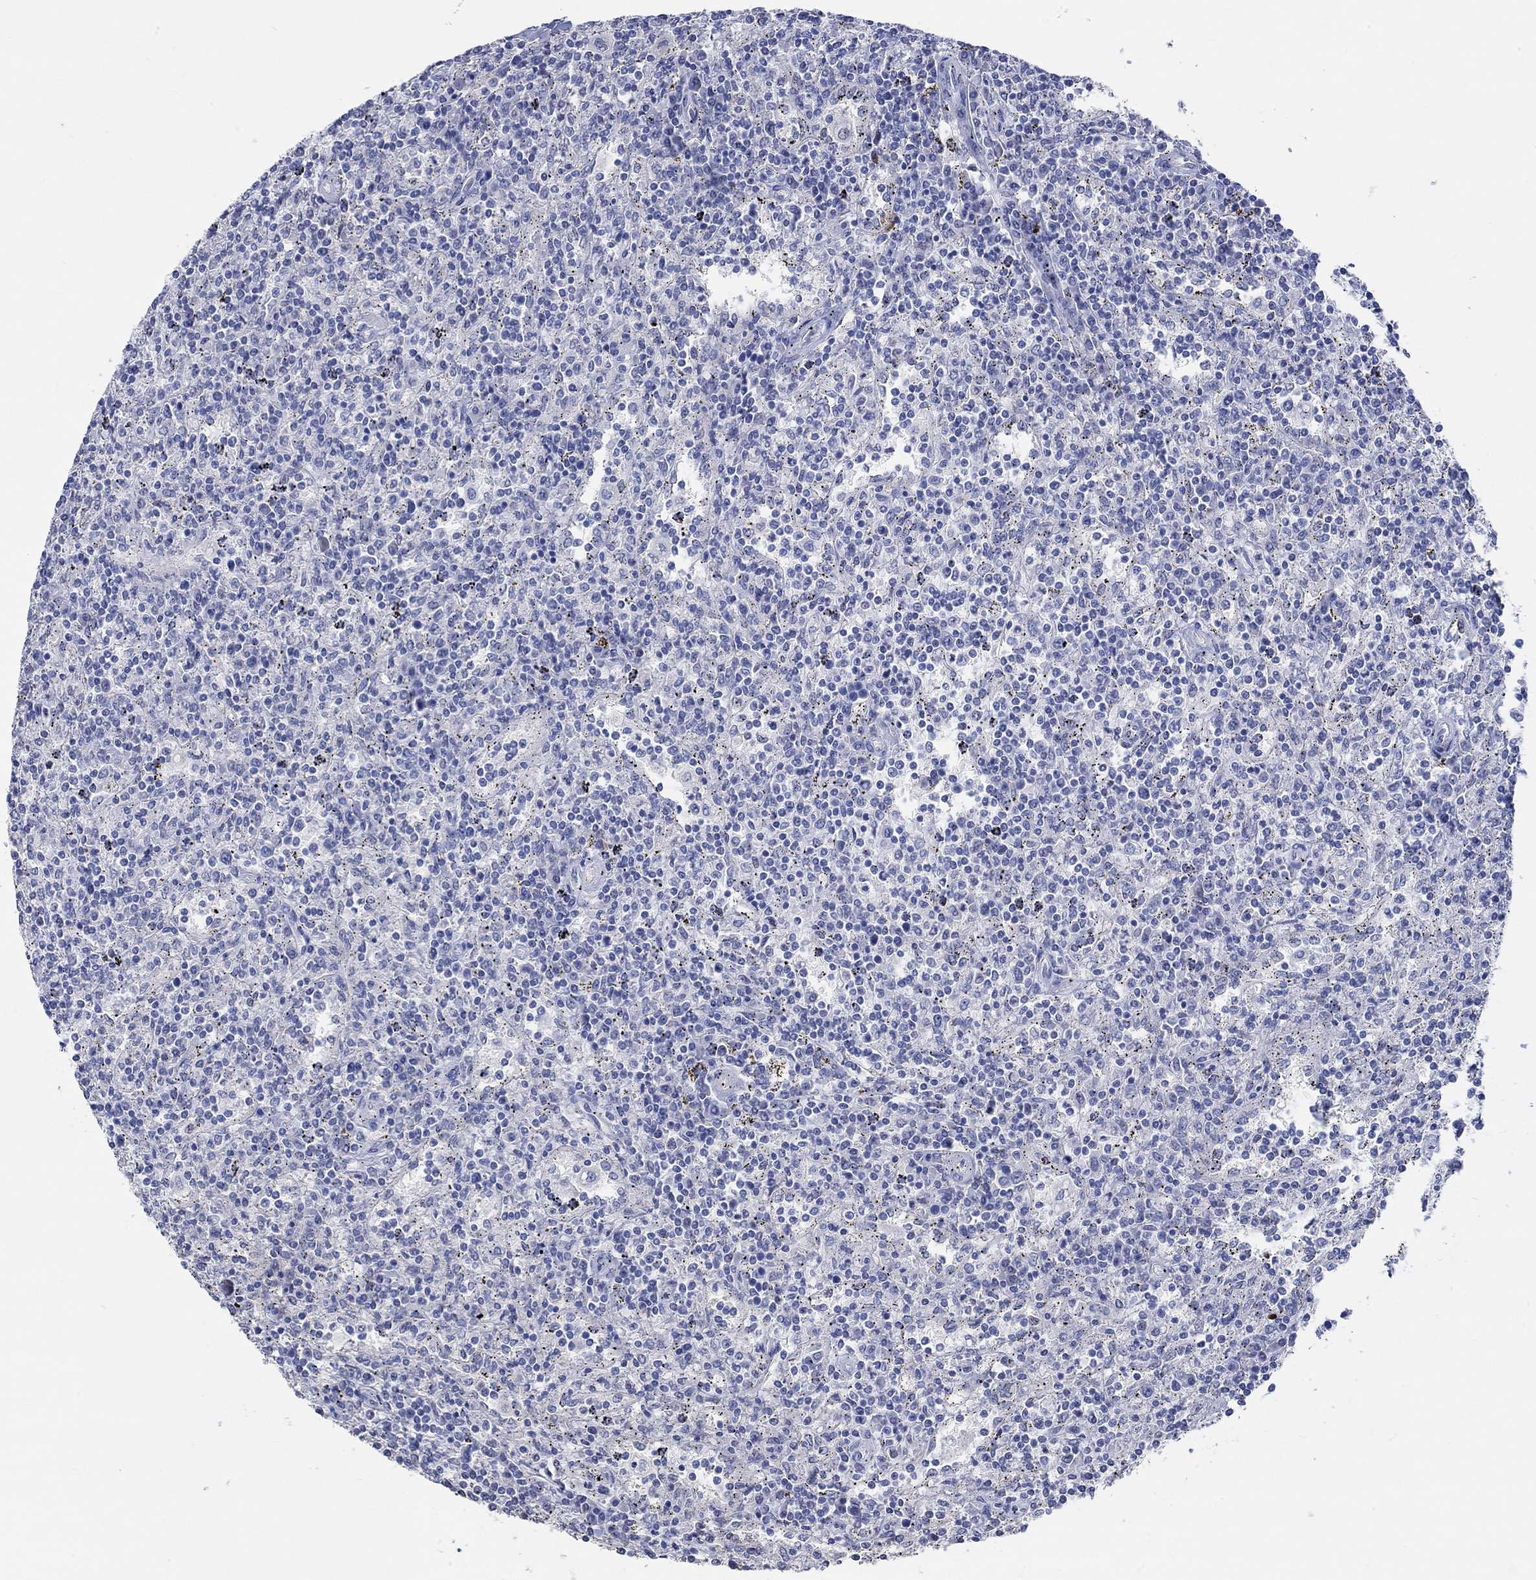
{"staining": {"intensity": "negative", "quantity": "none", "location": "none"}, "tissue": "lymphoma", "cell_type": "Tumor cells", "image_type": "cancer", "snomed": [{"axis": "morphology", "description": "Malignant lymphoma, non-Hodgkin's type, Low grade"}, {"axis": "topography", "description": "Lymph node"}], "caption": "This is an IHC micrograph of malignant lymphoma, non-Hodgkin's type (low-grade). There is no staining in tumor cells.", "gene": "PNMA5", "patient": {"sex": "male", "age": 52}}